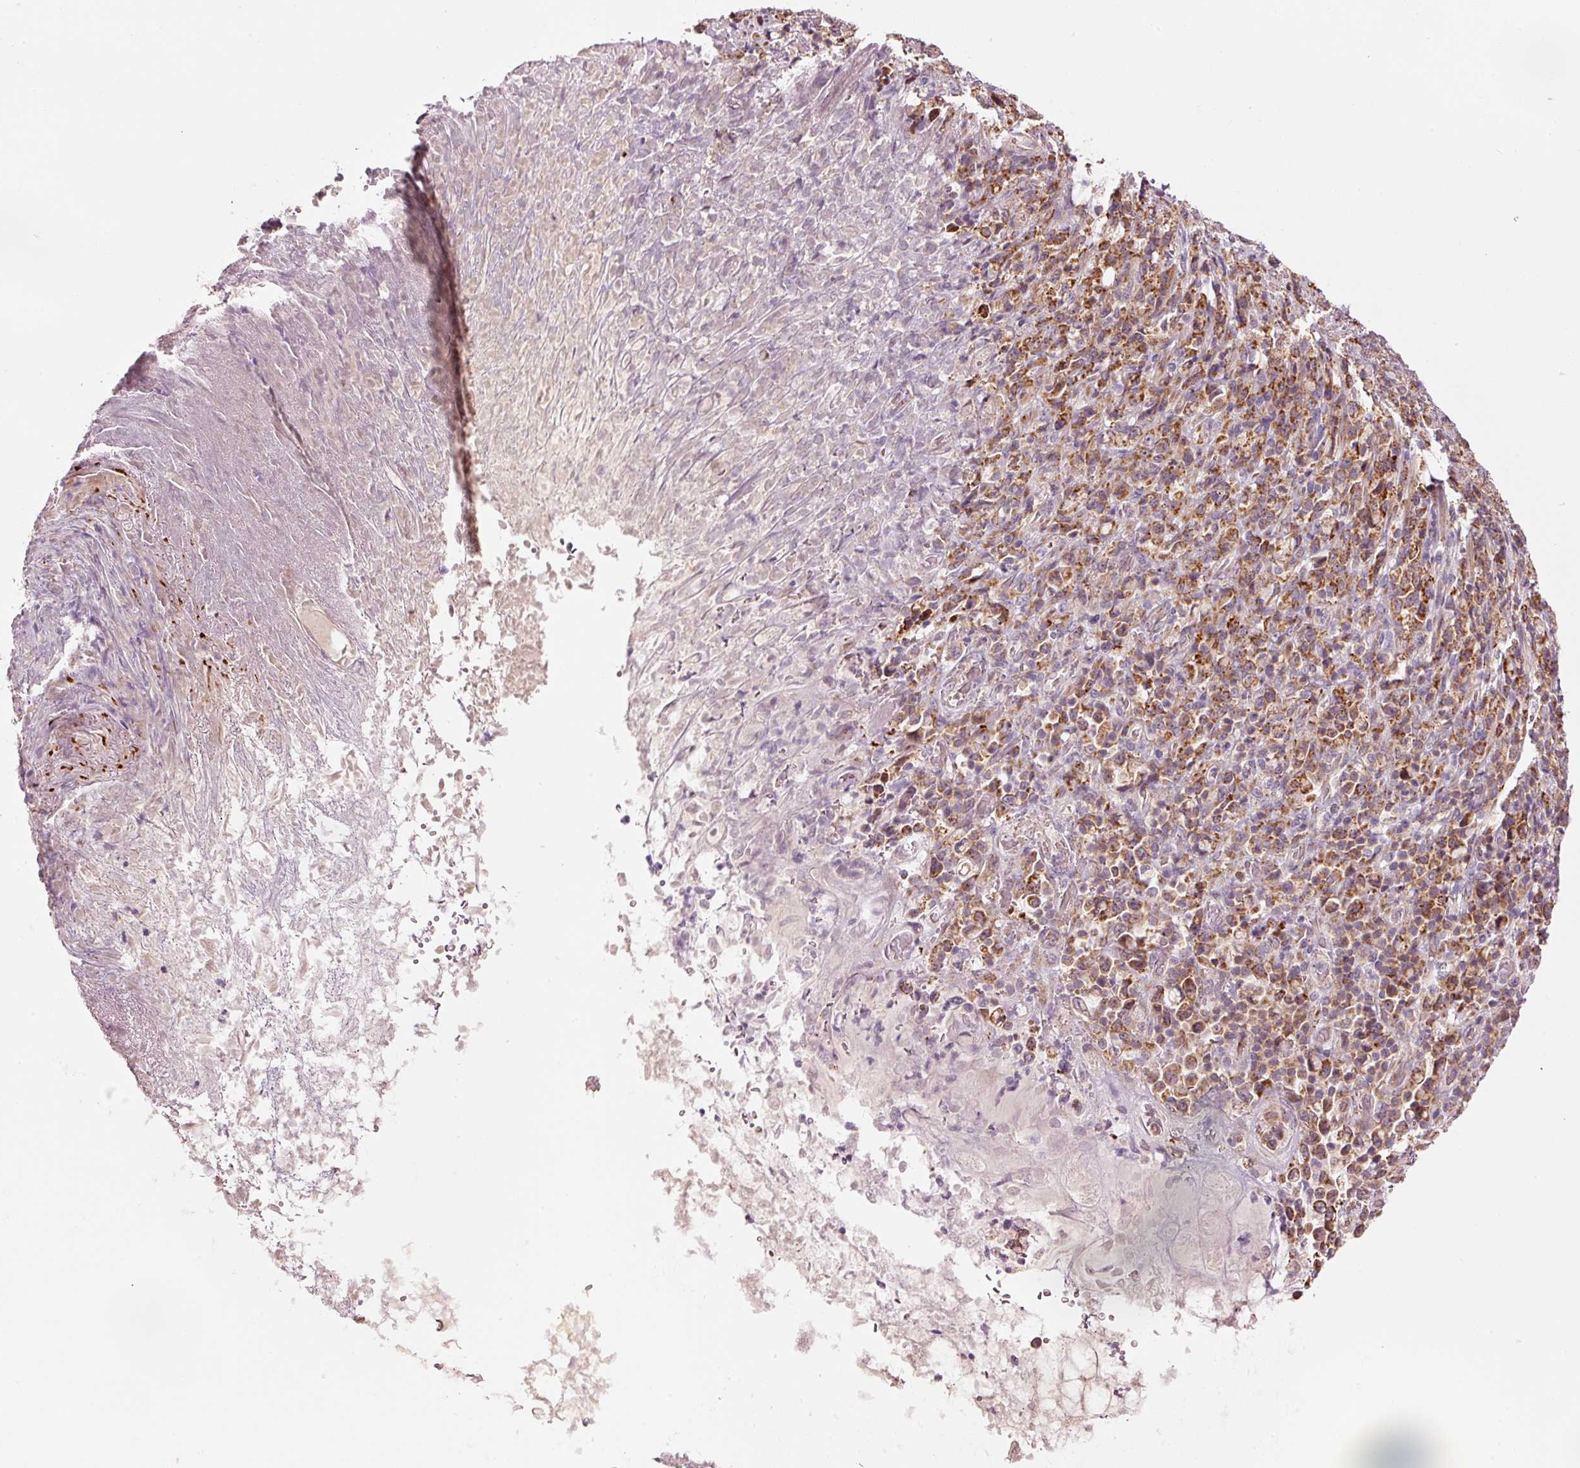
{"staining": {"intensity": "moderate", "quantity": ">75%", "location": "cytoplasmic/membranous"}, "tissue": "stomach cancer", "cell_type": "Tumor cells", "image_type": "cancer", "snomed": [{"axis": "morphology", "description": "Normal tissue, NOS"}, {"axis": "morphology", "description": "Adenocarcinoma, NOS"}, {"axis": "topography", "description": "Stomach"}], "caption": "High-power microscopy captured an IHC photomicrograph of stomach adenocarcinoma, revealing moderate cytoplasmic/membranous staining in approximately >75% of tumor cells. (DAB IHC, brown staining for protein, blue staining for nuclei).", "gene": "ARHGAP22", "patient": {"sex": "female", "age": 79}}